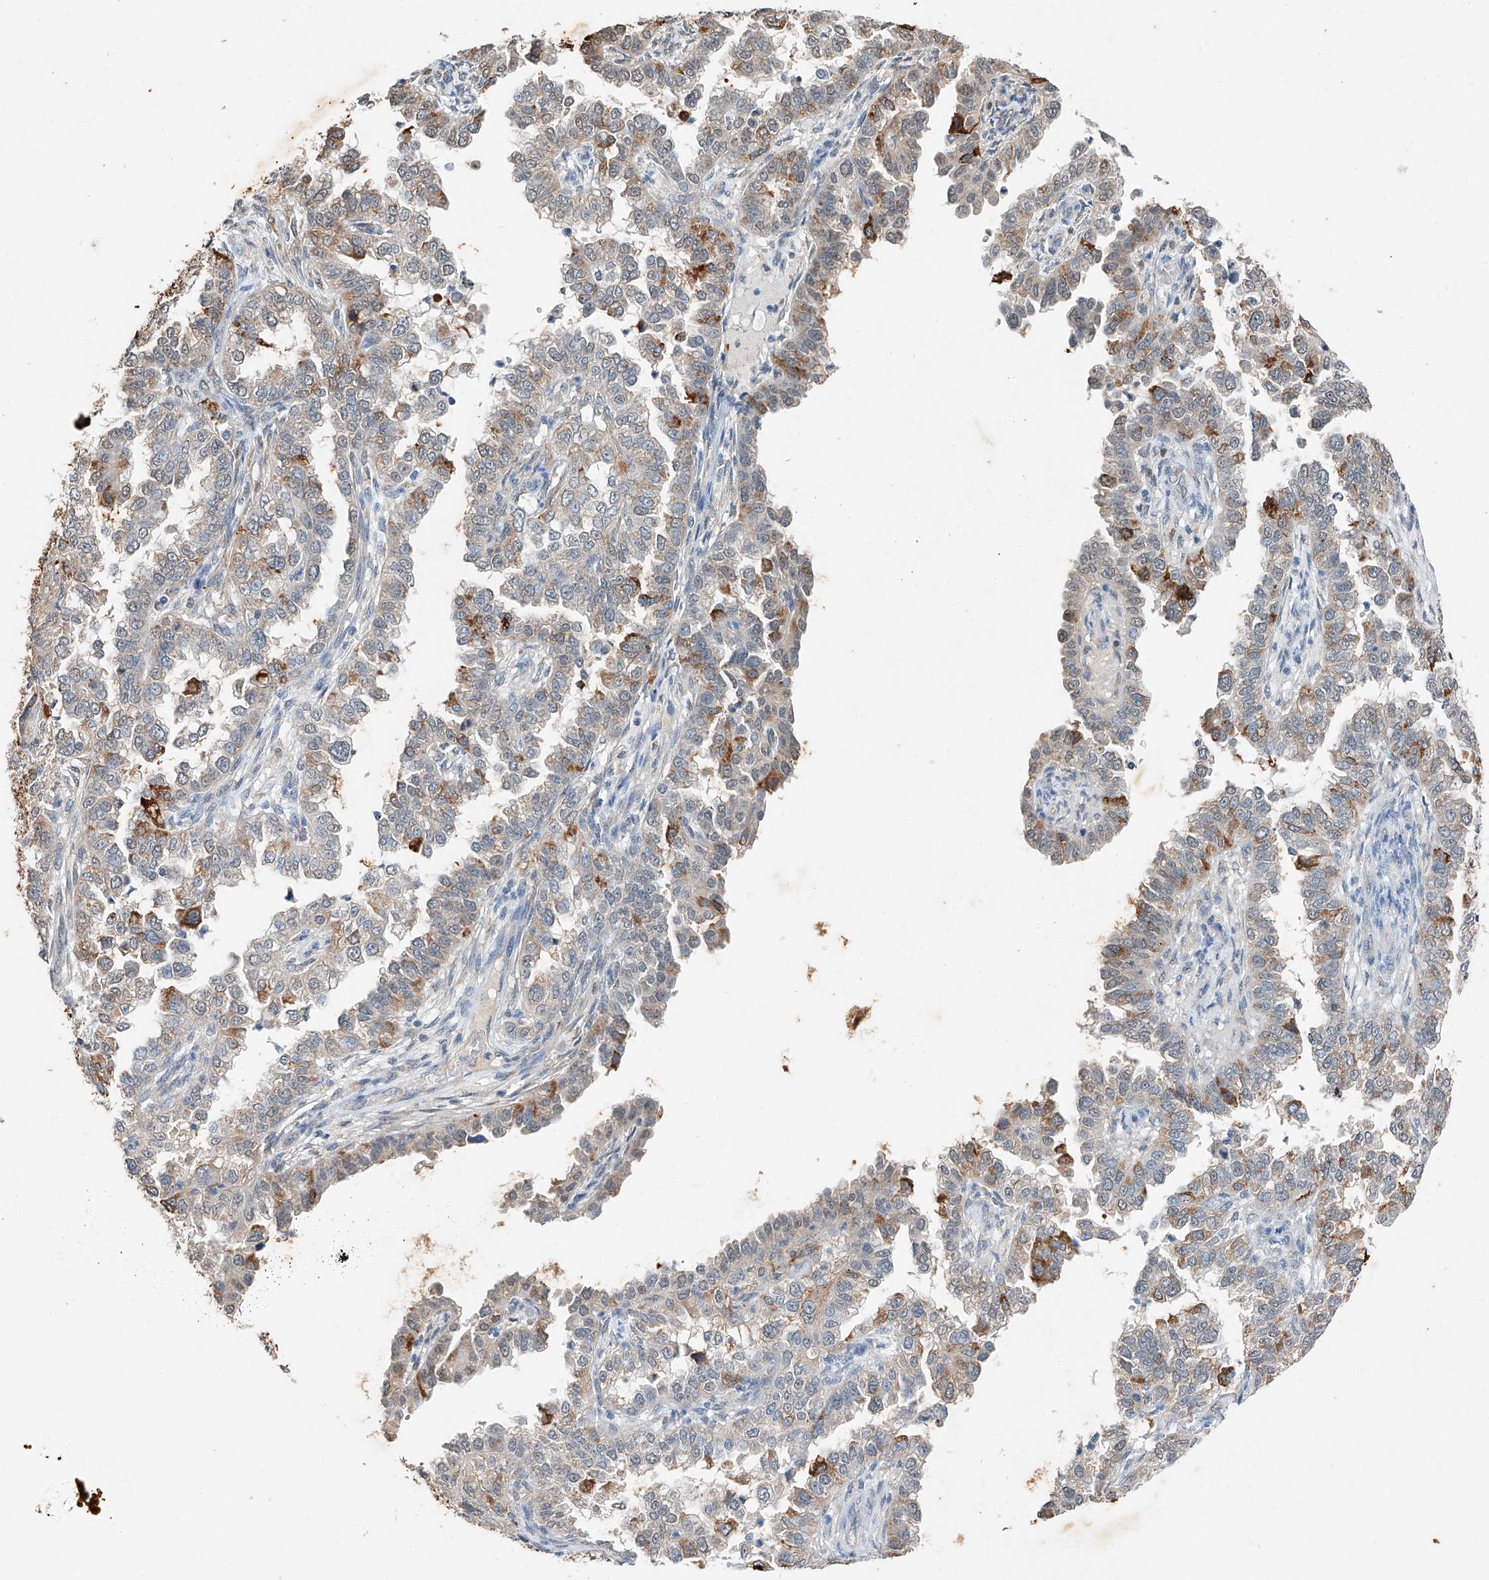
{"staining": {"intensity": "moderate", "quantity": "<25%", "location": "cytoplasmic/membranous"}, "tissue": "endometrial cancer", "cell_type": "Tumor cells", "image_type": "cancer", "snomed": [{"axis": "morphology", "description": "Adenocarcinoma, NOS"}, {"axis": "topography", "description": "Endometrium"}], "caption": "Protein expression analysis of human endometrial cancer reveals moderate cytoplasmic/membranous expression in about <25% of tumor cells.", "gene": "CTDP1", "patient": {"sex": "female", "age": 85}}